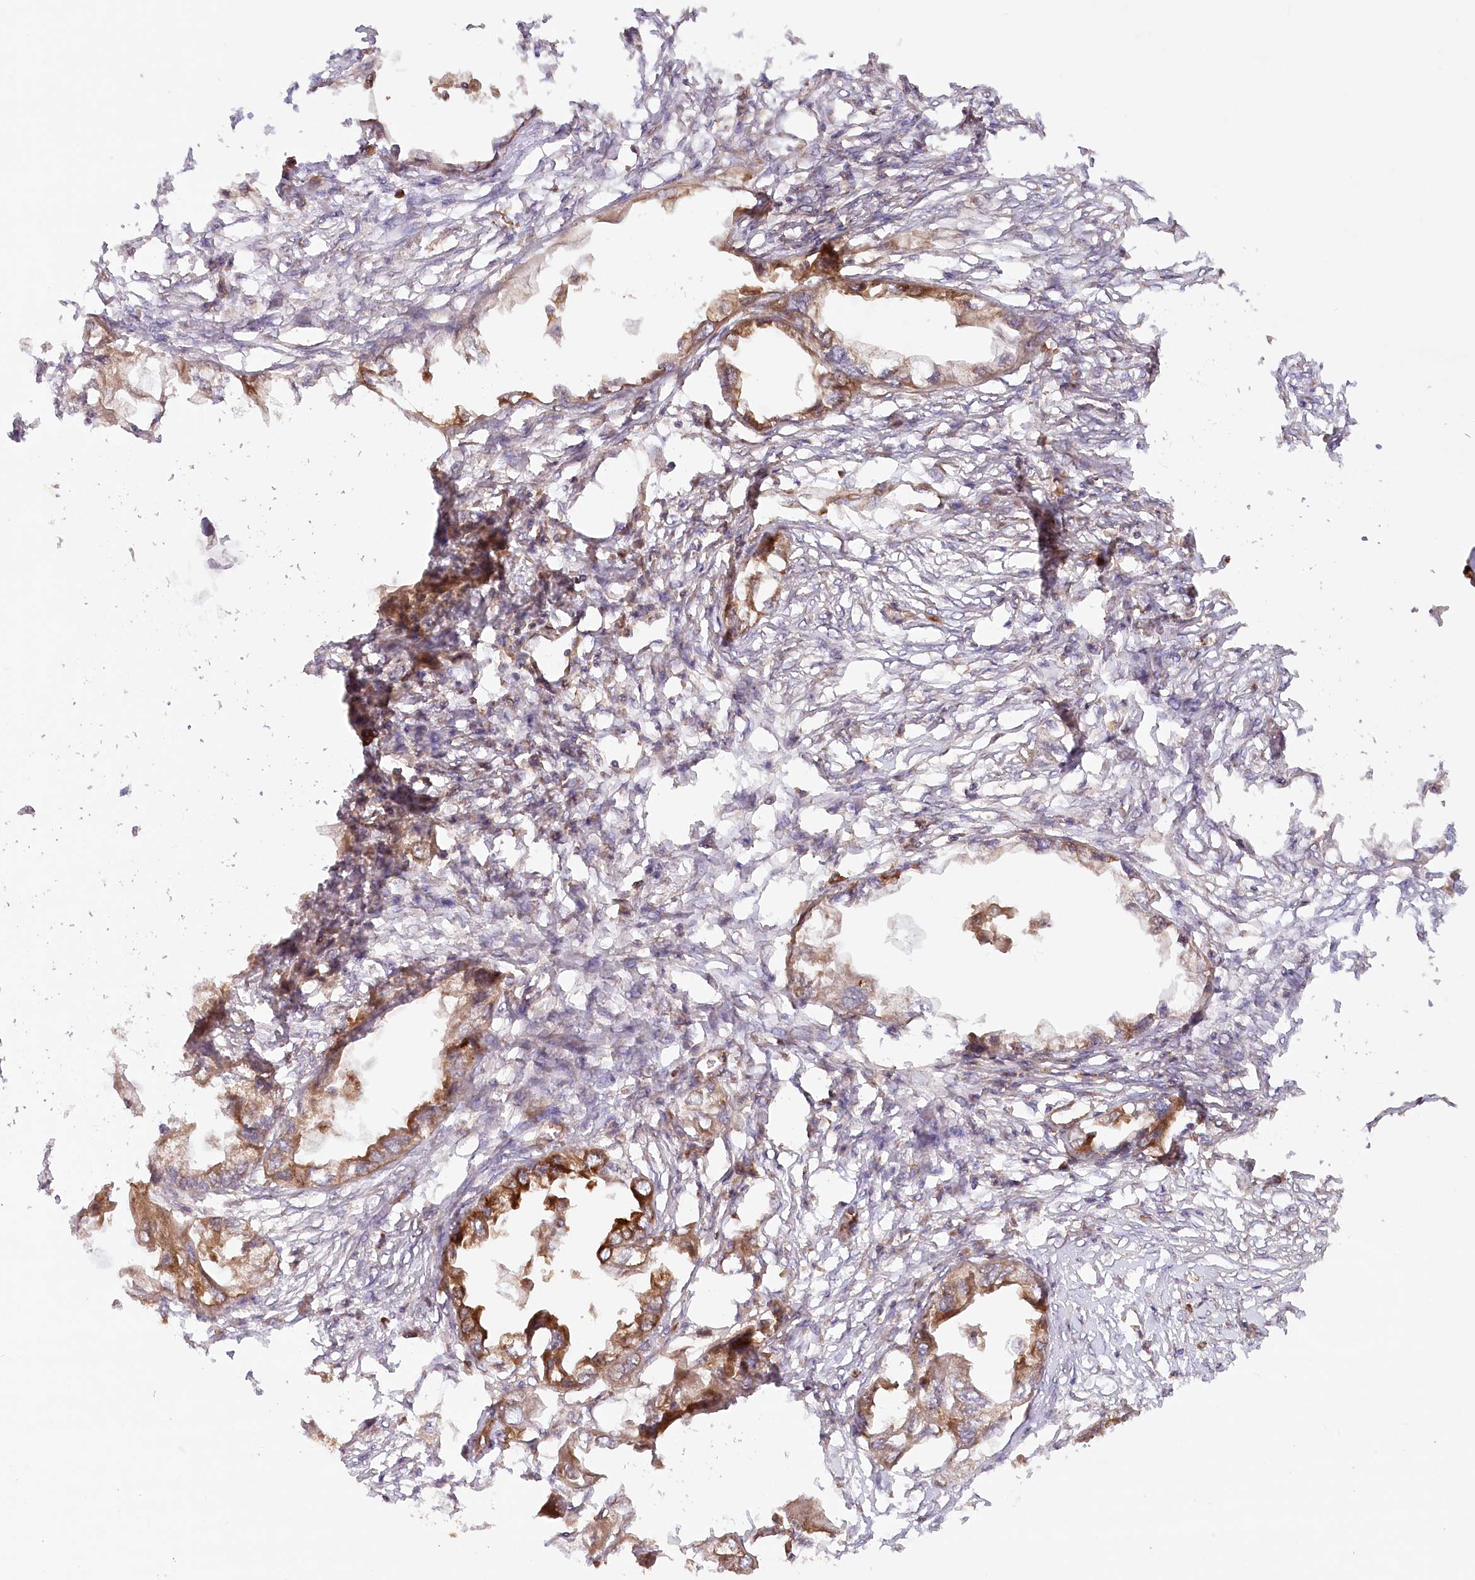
{"staining": {"intensity": "moderate", "quantity": ">75%", "location": "cytoplasmic/membranous"}, "tissue": "endometrial cancer", "cell_type": "Tumor cells", "image_type": "cancer", "snomed": [{"axis": "morphology", "description": "Adenocarcinoma, NOS"}, {"axis": "morphology", "description": "Adenocarcinoma, metastatic, NOS"}, {"axis": "topography", "description": "Adipose tissue"}, {"axis": "topography", "description": "Endometrium"}], "caption": "Immunohistochemistry of endometrial cancer shows medium levels of moderate cytoplasmic/membranous positivity in about >75% of tumor cells.", "gene": "PAIP2", "patient": {"sex": "female", "age": 67}}